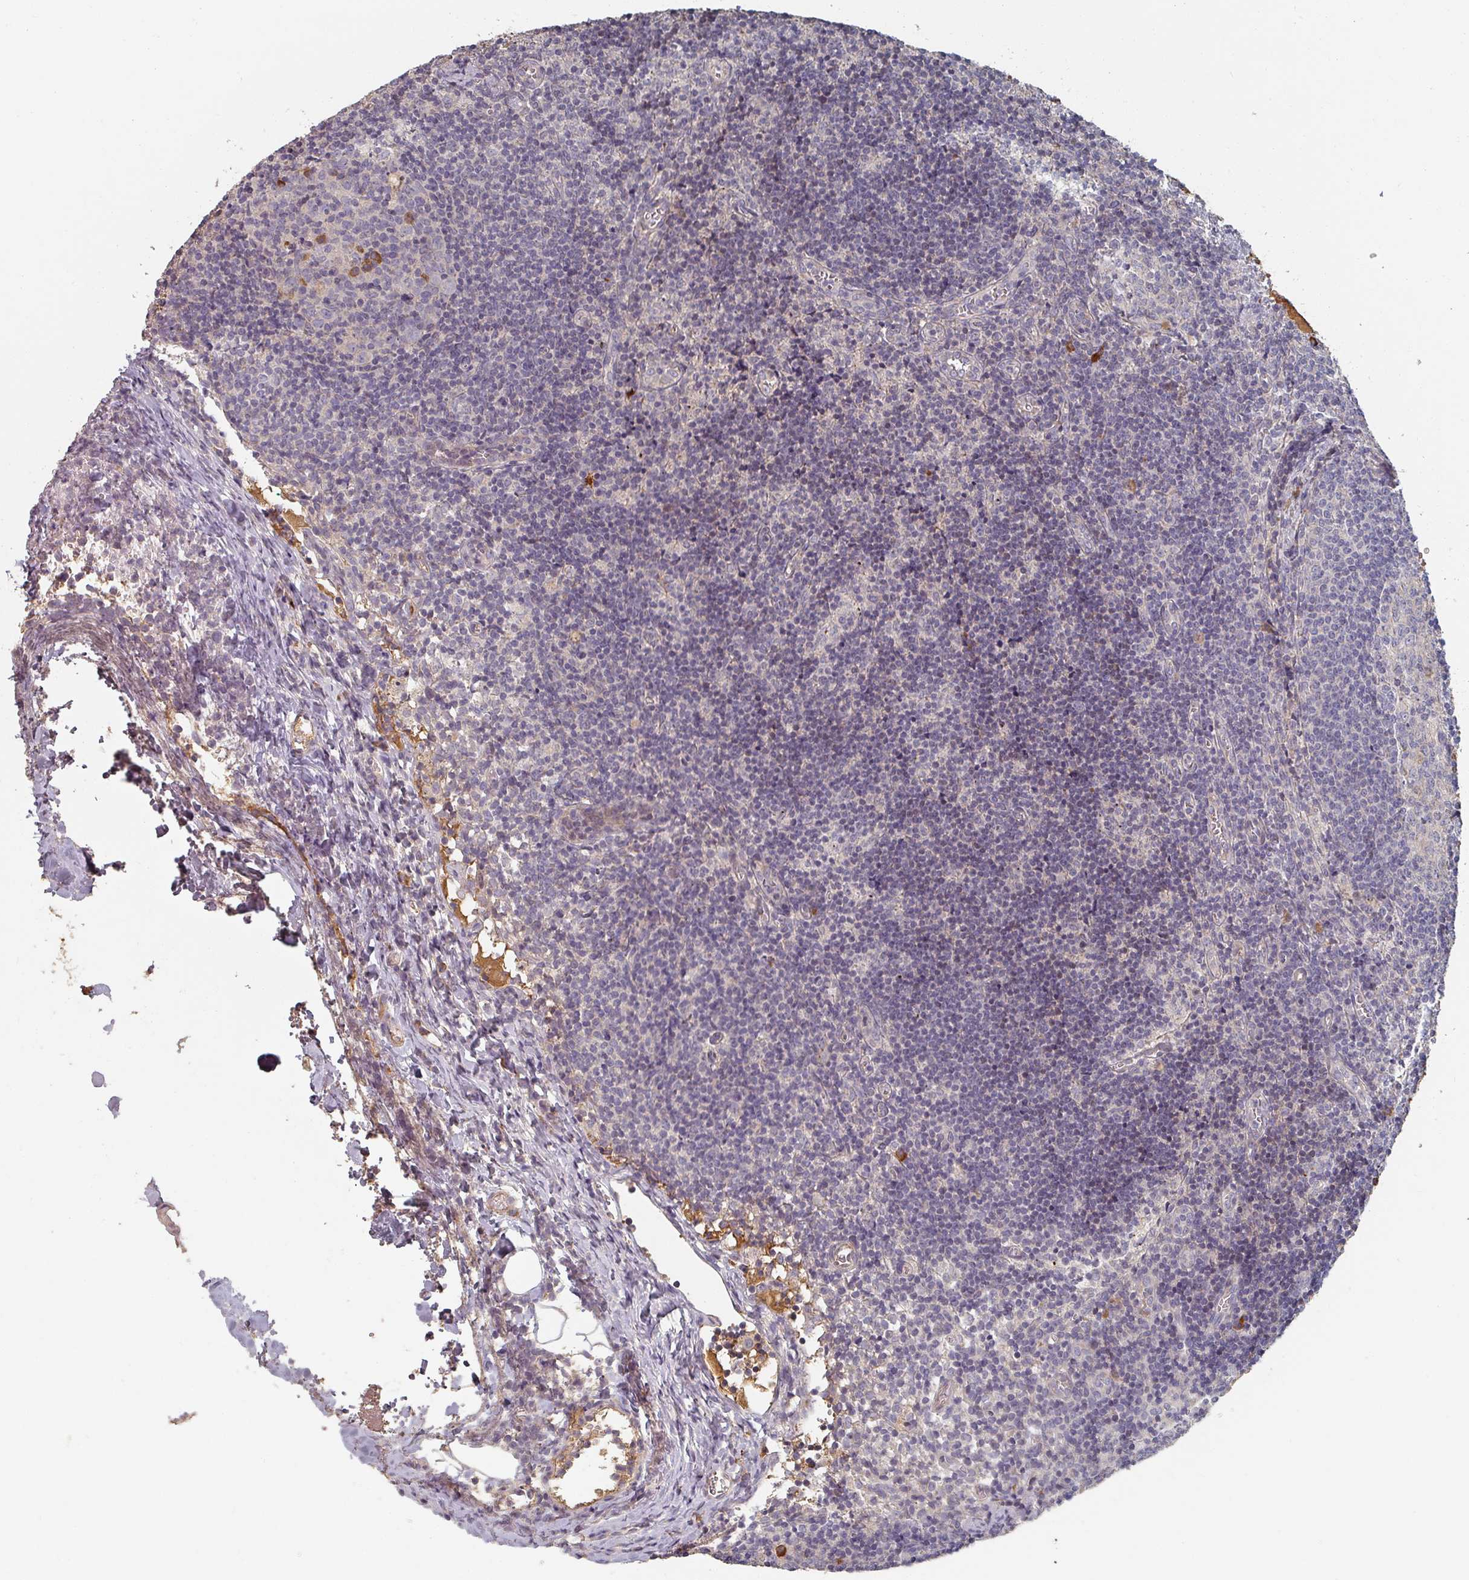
{"staining": {"intensity": "negative", "quantity": "none", "location": "none"}, "tissue": "lymph node", "cell_type": "Germinal center cells", "image_type": "normal", "snomed": [{"axis": "morphology", "description": "Normal tissue, NOS"}, {"axis": "topography", "description": "Lymph node"}], "caption": "A high-resolution image shows IHC staining of benign lymph node, which demonstrates no significant expression in germinal center cells.", "gene": "ENSG00000249773", "patient": {"sex": "female", "age": 37}}